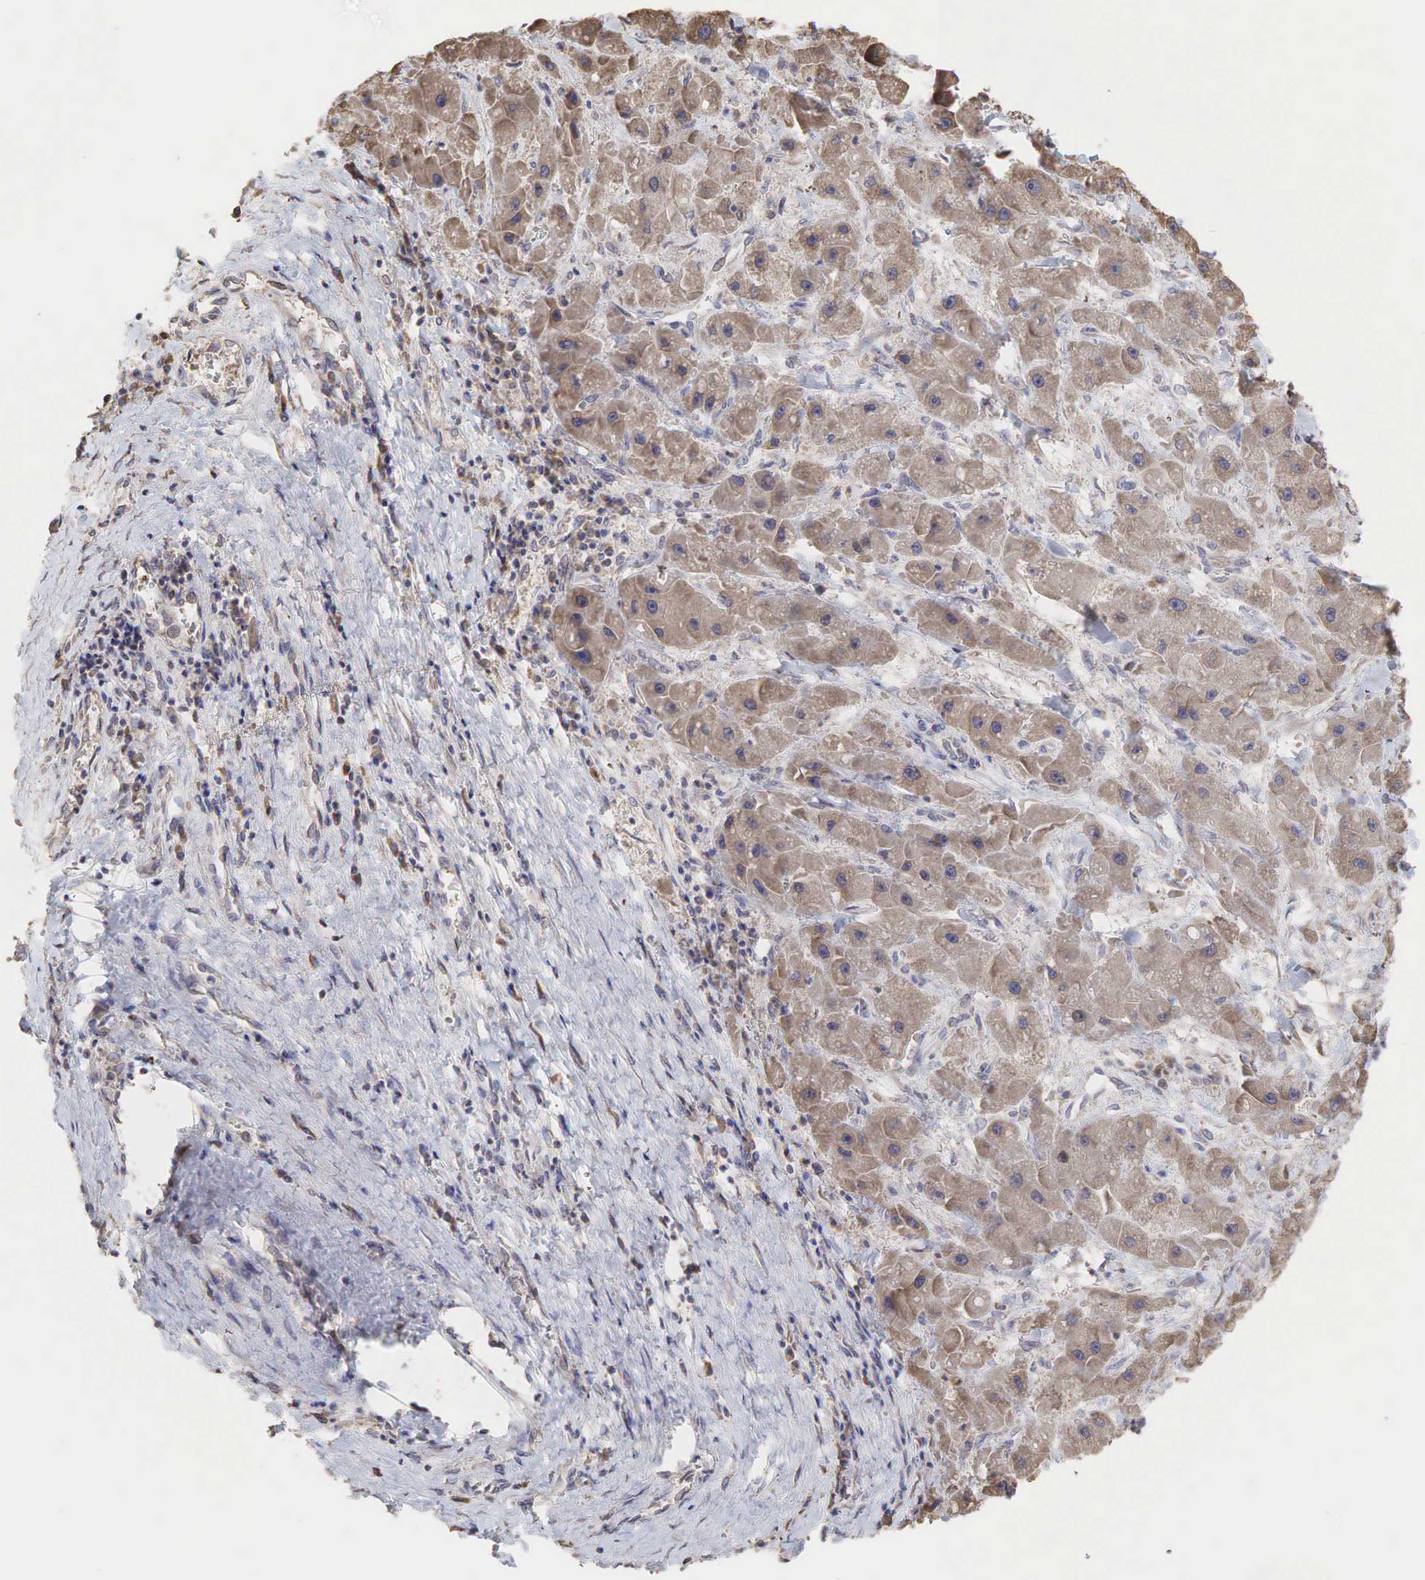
{"staining": {"intensity": "weak", "quantity": ">75%", "location": "cytoplasmic/membranous"}, "tissue": "liver cancer", "cell_type": "Tumor cells", "image_type": "cancer", "snomed": [{"axis": "morphology", "description": "Carcinoma, Hepatocellular, NOS"}, {"axis": "topography", "description": "Liver"}], "caption": "Liver cancer (hepatocellular carcinoma) stained for a protein reveals weak cytoplasmic/membranous positivity in tumor cells.", "gene": "PABPC5", "patient": {"sex": "male", "age": 24}}